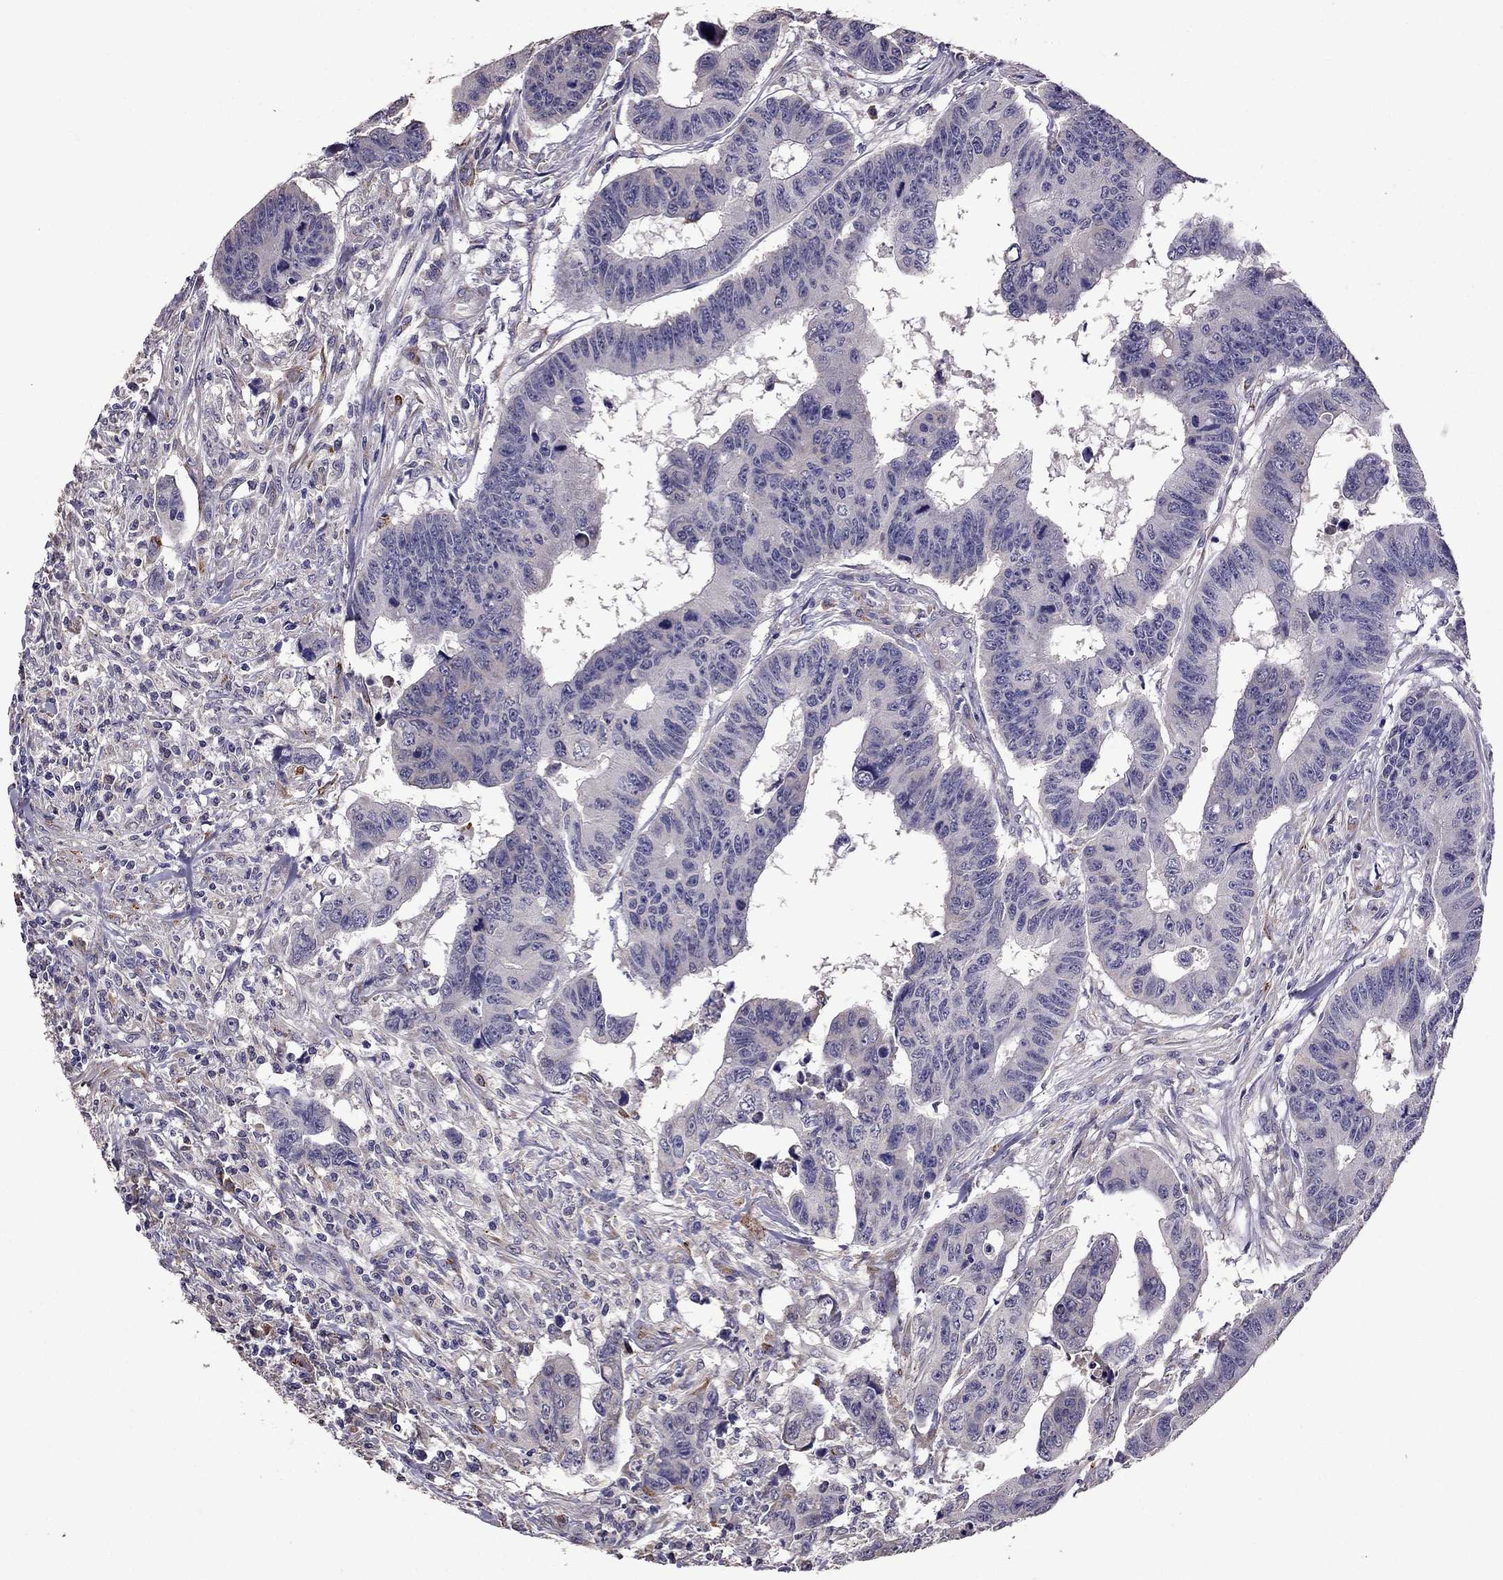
{"staining": {"intensity": "negative", "quantity": "none", "location": "none"}, "tissue": "colorectal cancer", "cell_type": "Tumor cells", "image_type": "cancer", "snomed": [{"axis": "morphology", "description": "Adenocarcinoma, NOS"}, {"axis": "topography", "description": "Rectum"}], "caption": "An immunohistochemistry (IHC) histopathology image of colorectal cancer (adenocarcinoma) is shown. There is no staining in tumor cells of colorectal cancer (adenocarcinoma). (Immunohistochemistry, brightfield microscopy, high magnification).", "gene": "CDH9", "patient": {"sex": "female", "age": 85}}